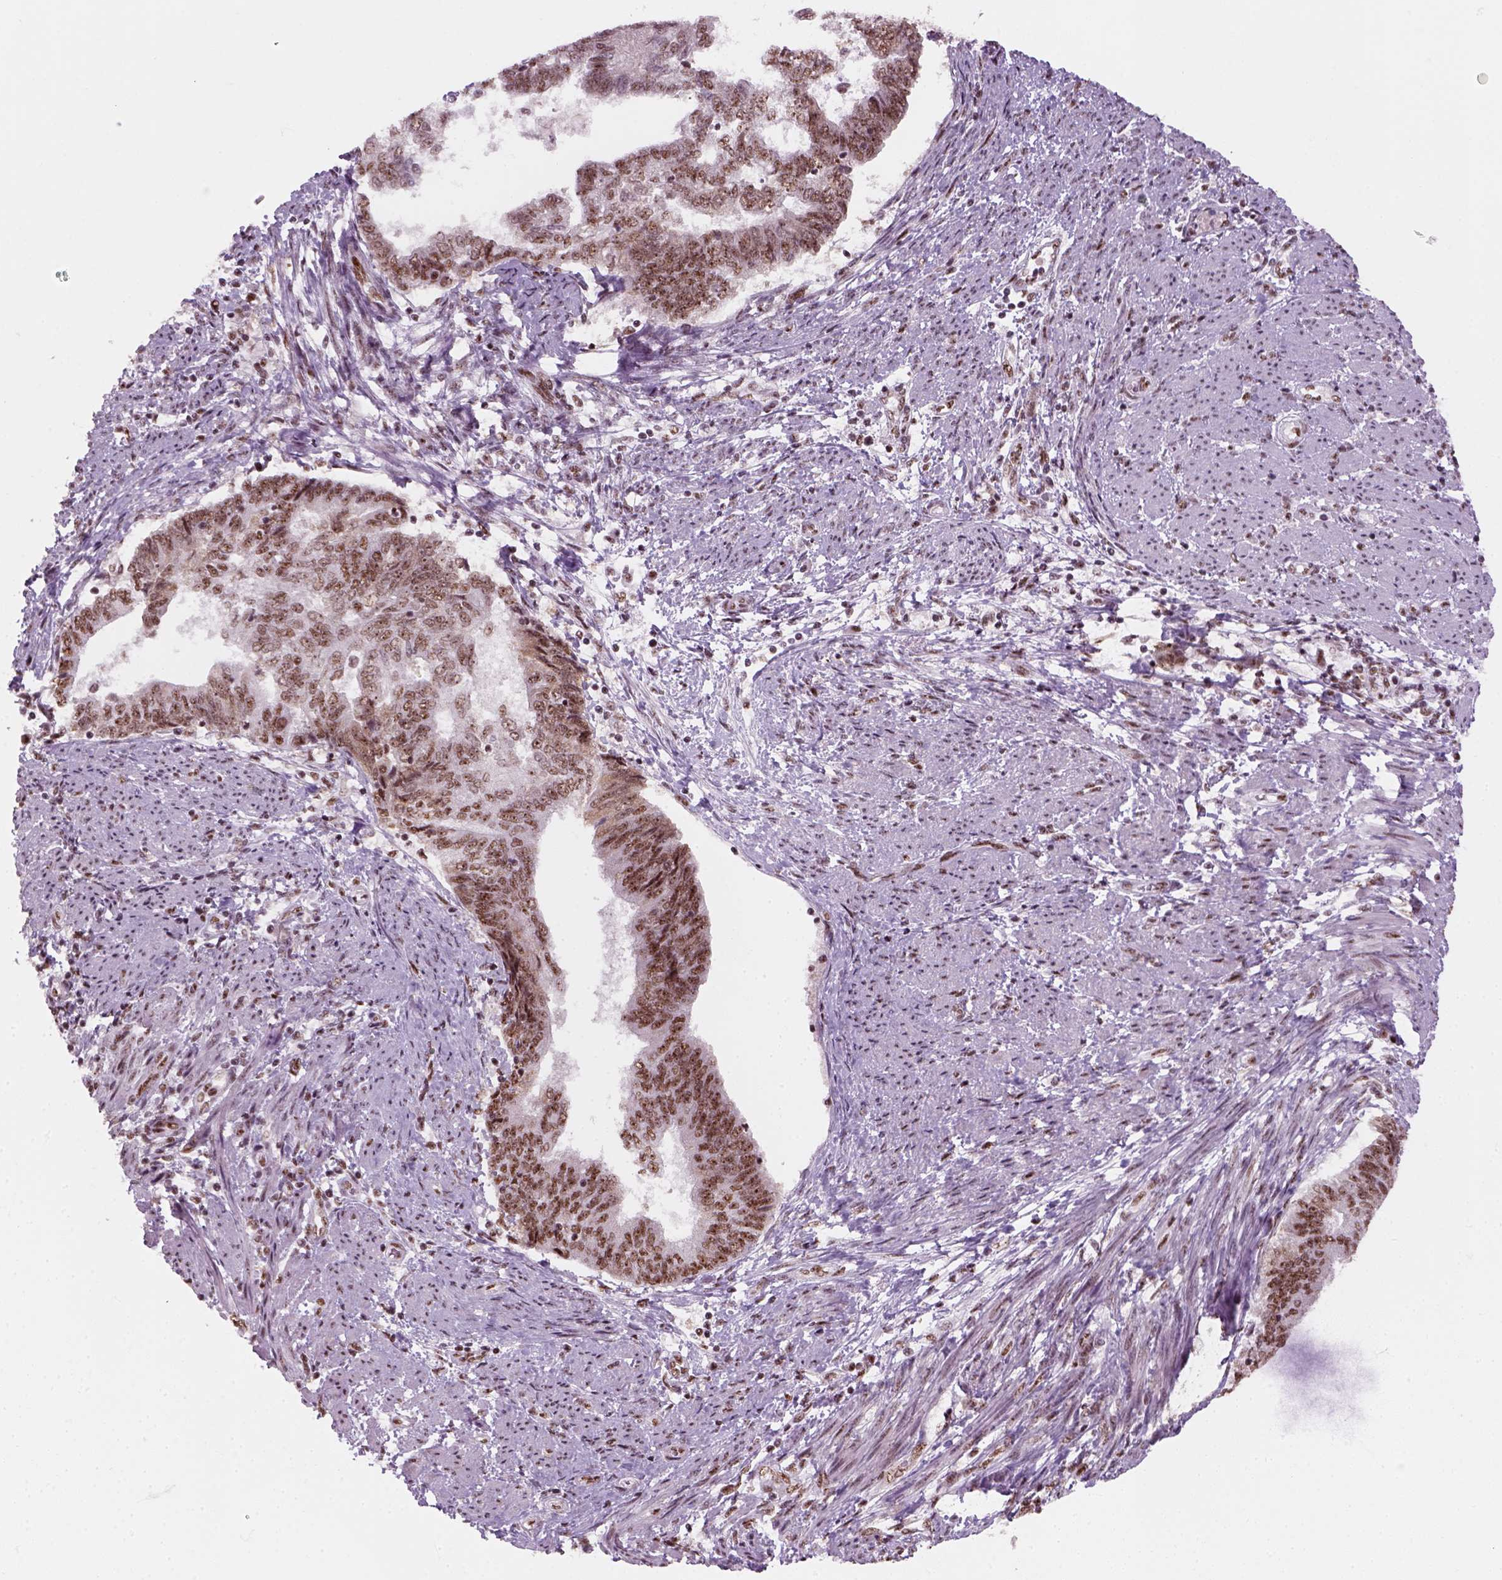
{"staining": {"intensity": "moderate", "quantity": ">75%", "location": "nuclear"}, "tissue": "endometrial cancer", "cell_type": "Tumor cells", "image_type": "cancer", "snomed": [{"axis": "morphology", "description": "Adenocarcinoma, NOS"}, {"axis": "topography", "description": "Endometrium"}], "caption": "Immunohistochemical staining of endometrial adenocarcinoma shows medium levels of moderate nuclear expression in about >75% of tumor cells.", "gene": "GTF2F1", "patient": {"sex": "female", "age": 65}}